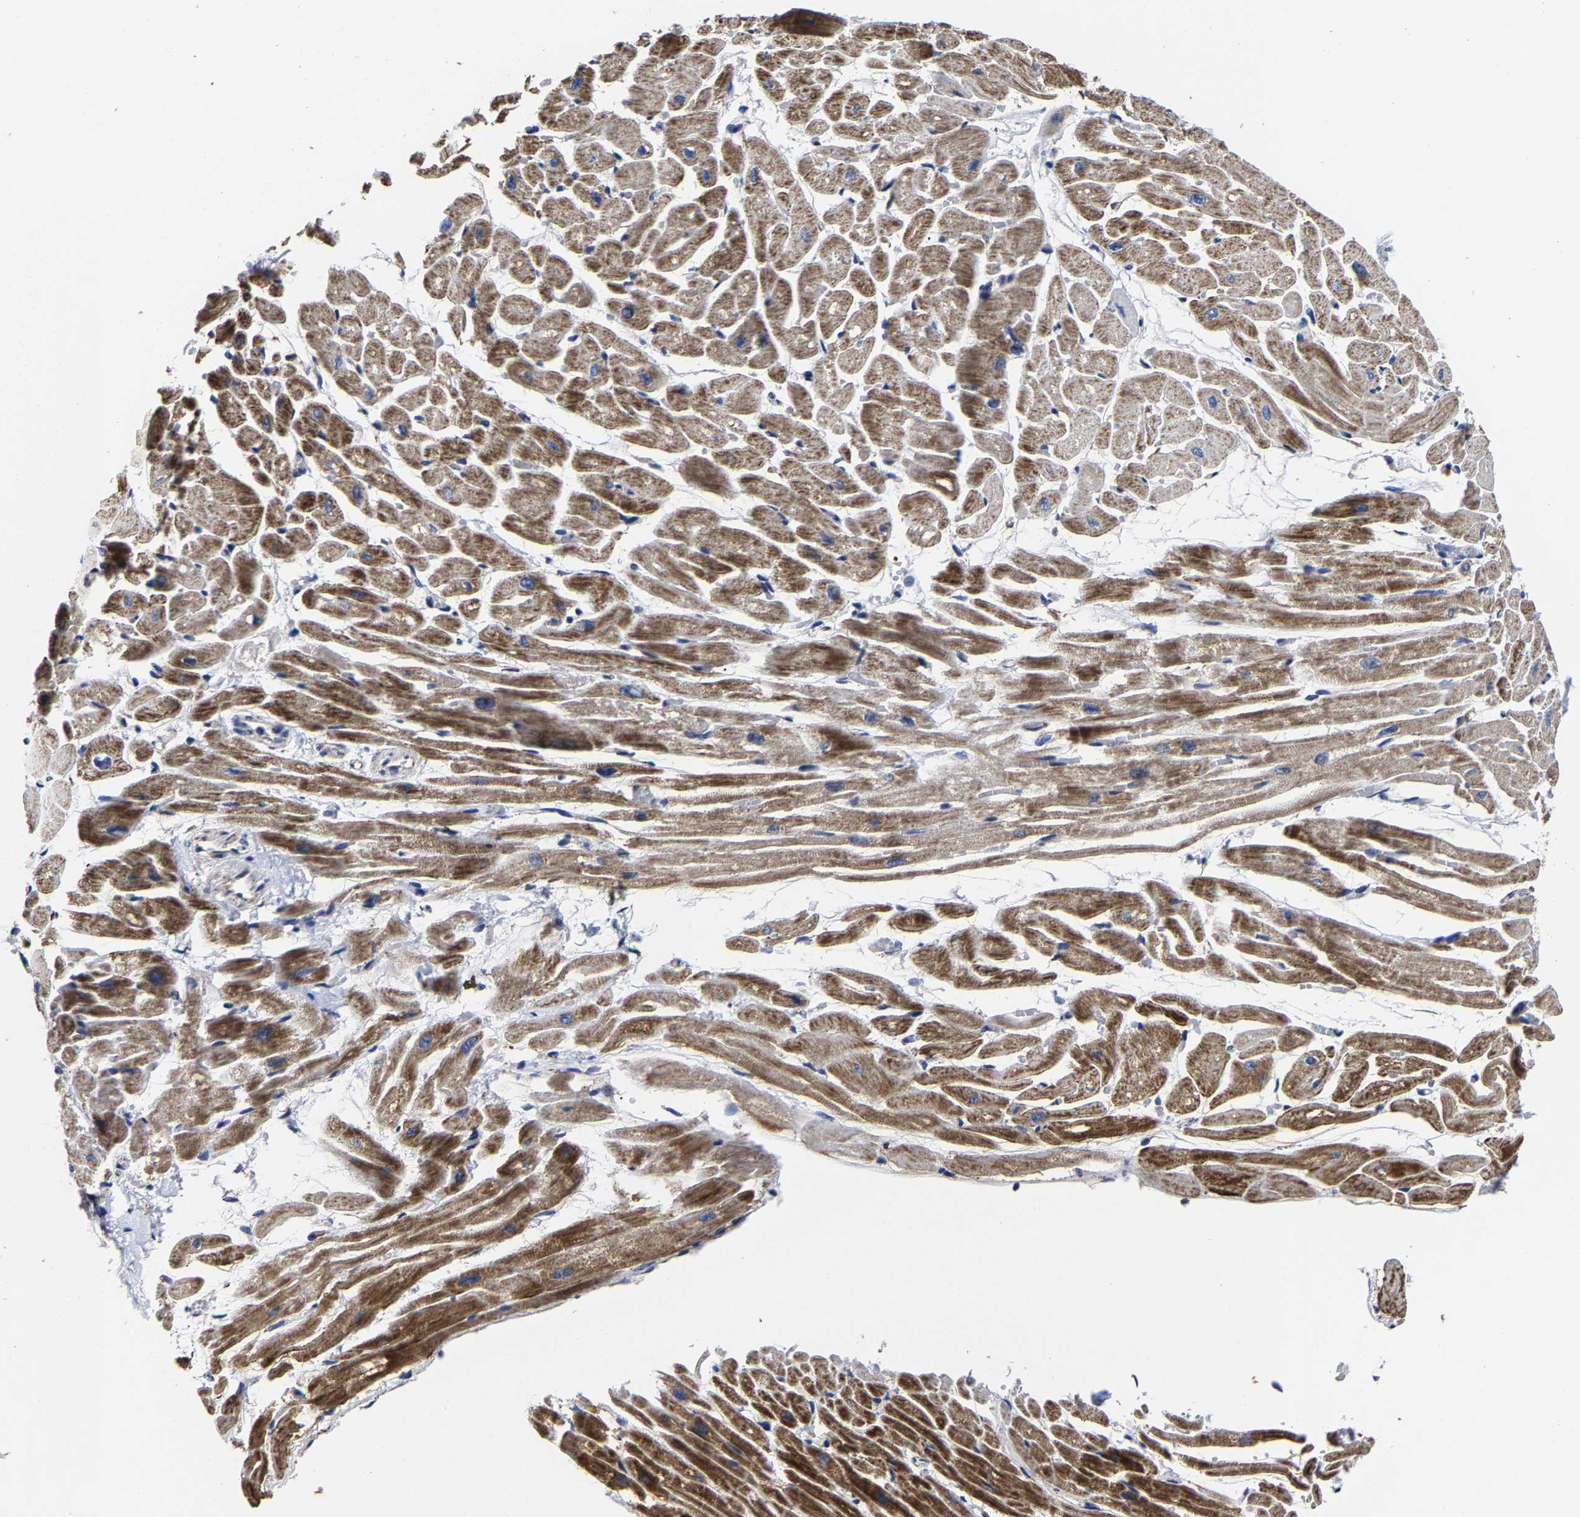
{"staining": {"intensity": "moderate", "quantity": "25%-75%", "location": "cytoplasmic/membranous"}, "tissue": "heart muscle", "cell_type": "Cardiomyocytes", "image_type": "normal", "snomed": [{"axis": "morphology", "description": "Normal tissue, NOS"}, {"axis": "topography", "description": "Heart"}], "caption": "Moderate cytoplasmic/membranous protein staining is present in approximately 25%-75% of cardiomyocytes in heart muscle. (Brightfield microscopy of DAB IHC at high magnification).", "gene": "AASS", "patient": {"sex": "male", "age": 45}}